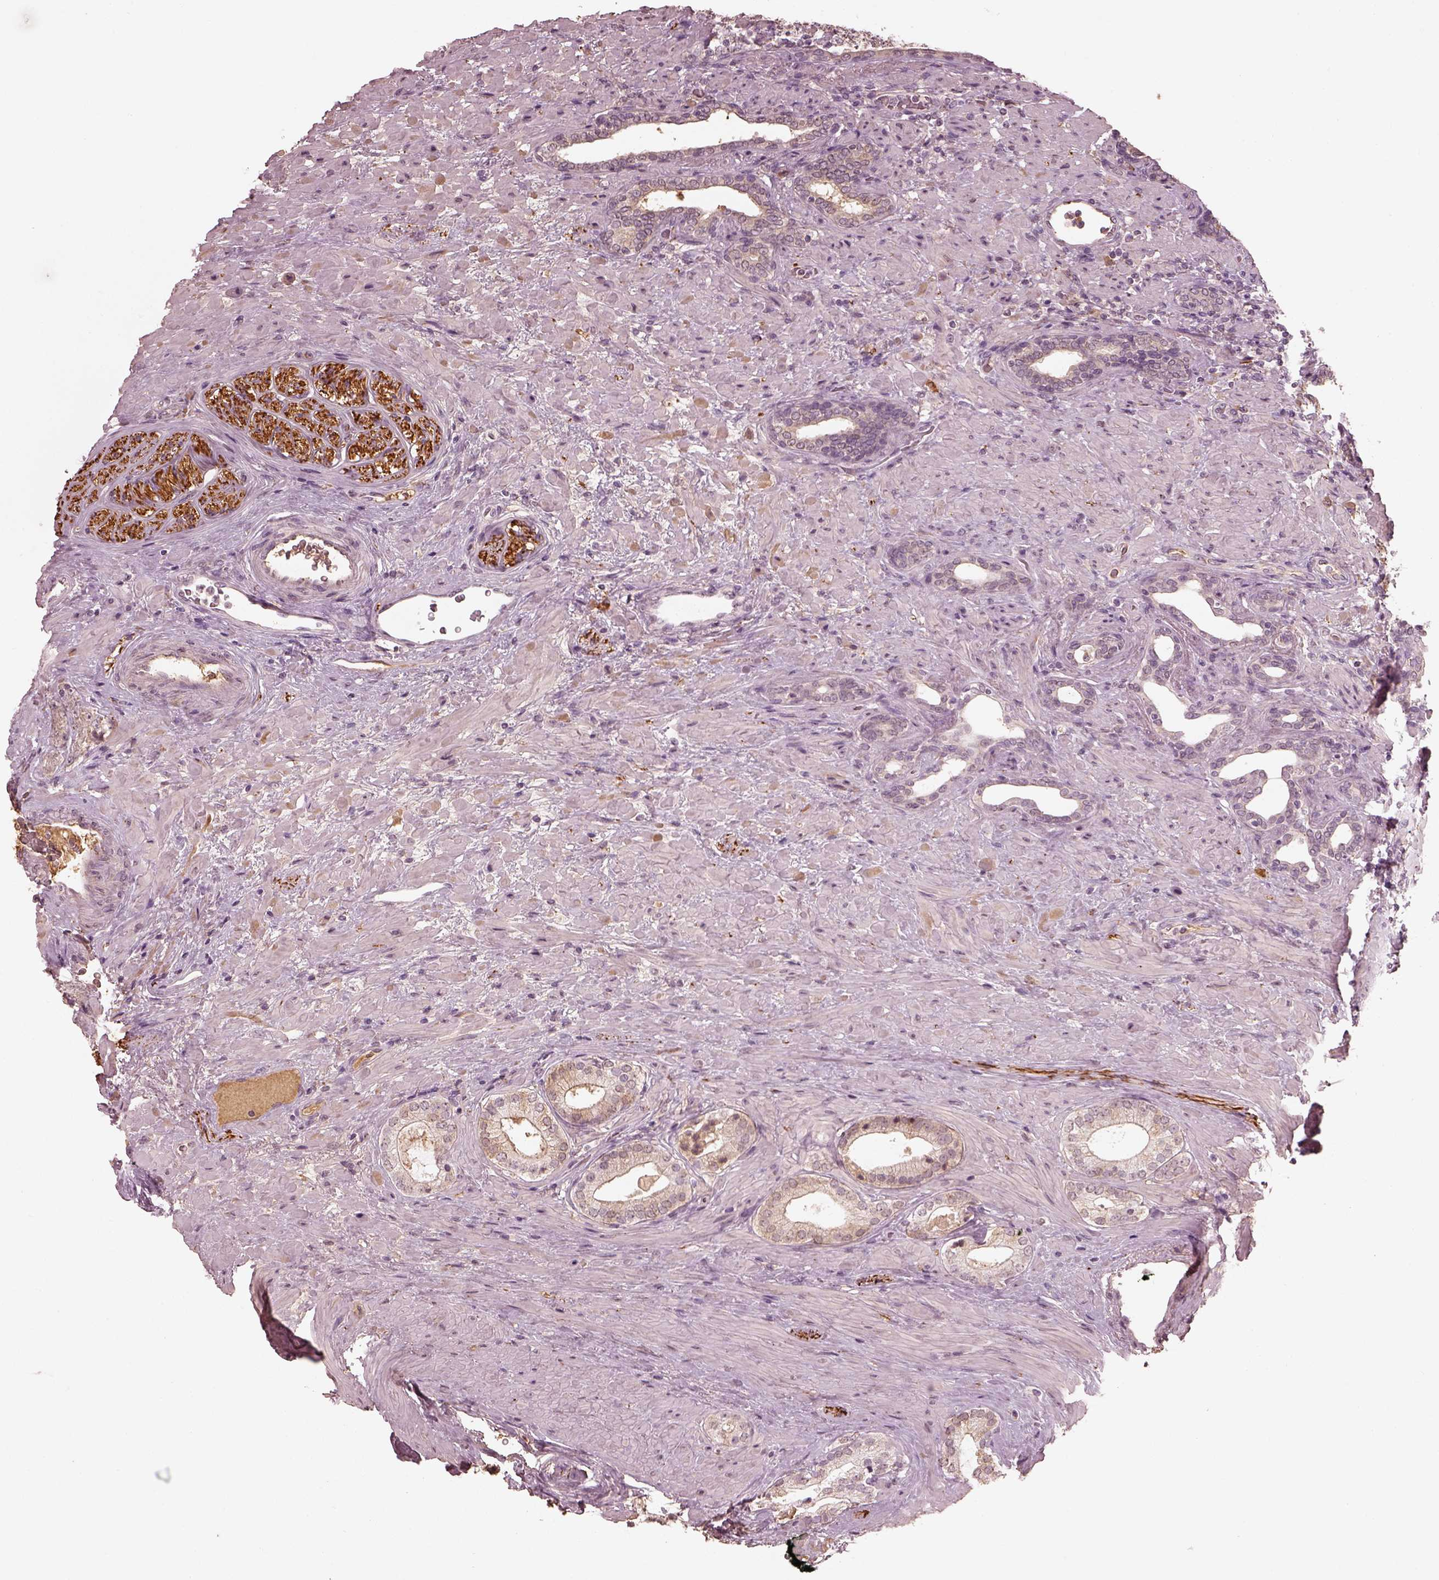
{"staining": {"intensity": "negative", "quantity": "none", "location": "none"}, "tissue": "prostate cancer", "cell_type": "Tumor cells", "image_type": "cancer", "snomed": [{"axis": "morphology", "description": "Adenocarcinoma, Low grade"}, {"axis": "topography", "description": "Prostate and seminal vesicle, NOS"}], "caption": "A micrograph of human prostate cancer is negative for staining in tumor cells.", "gene": "CALR3", "patient": {"sex": "male", "age": 61}}